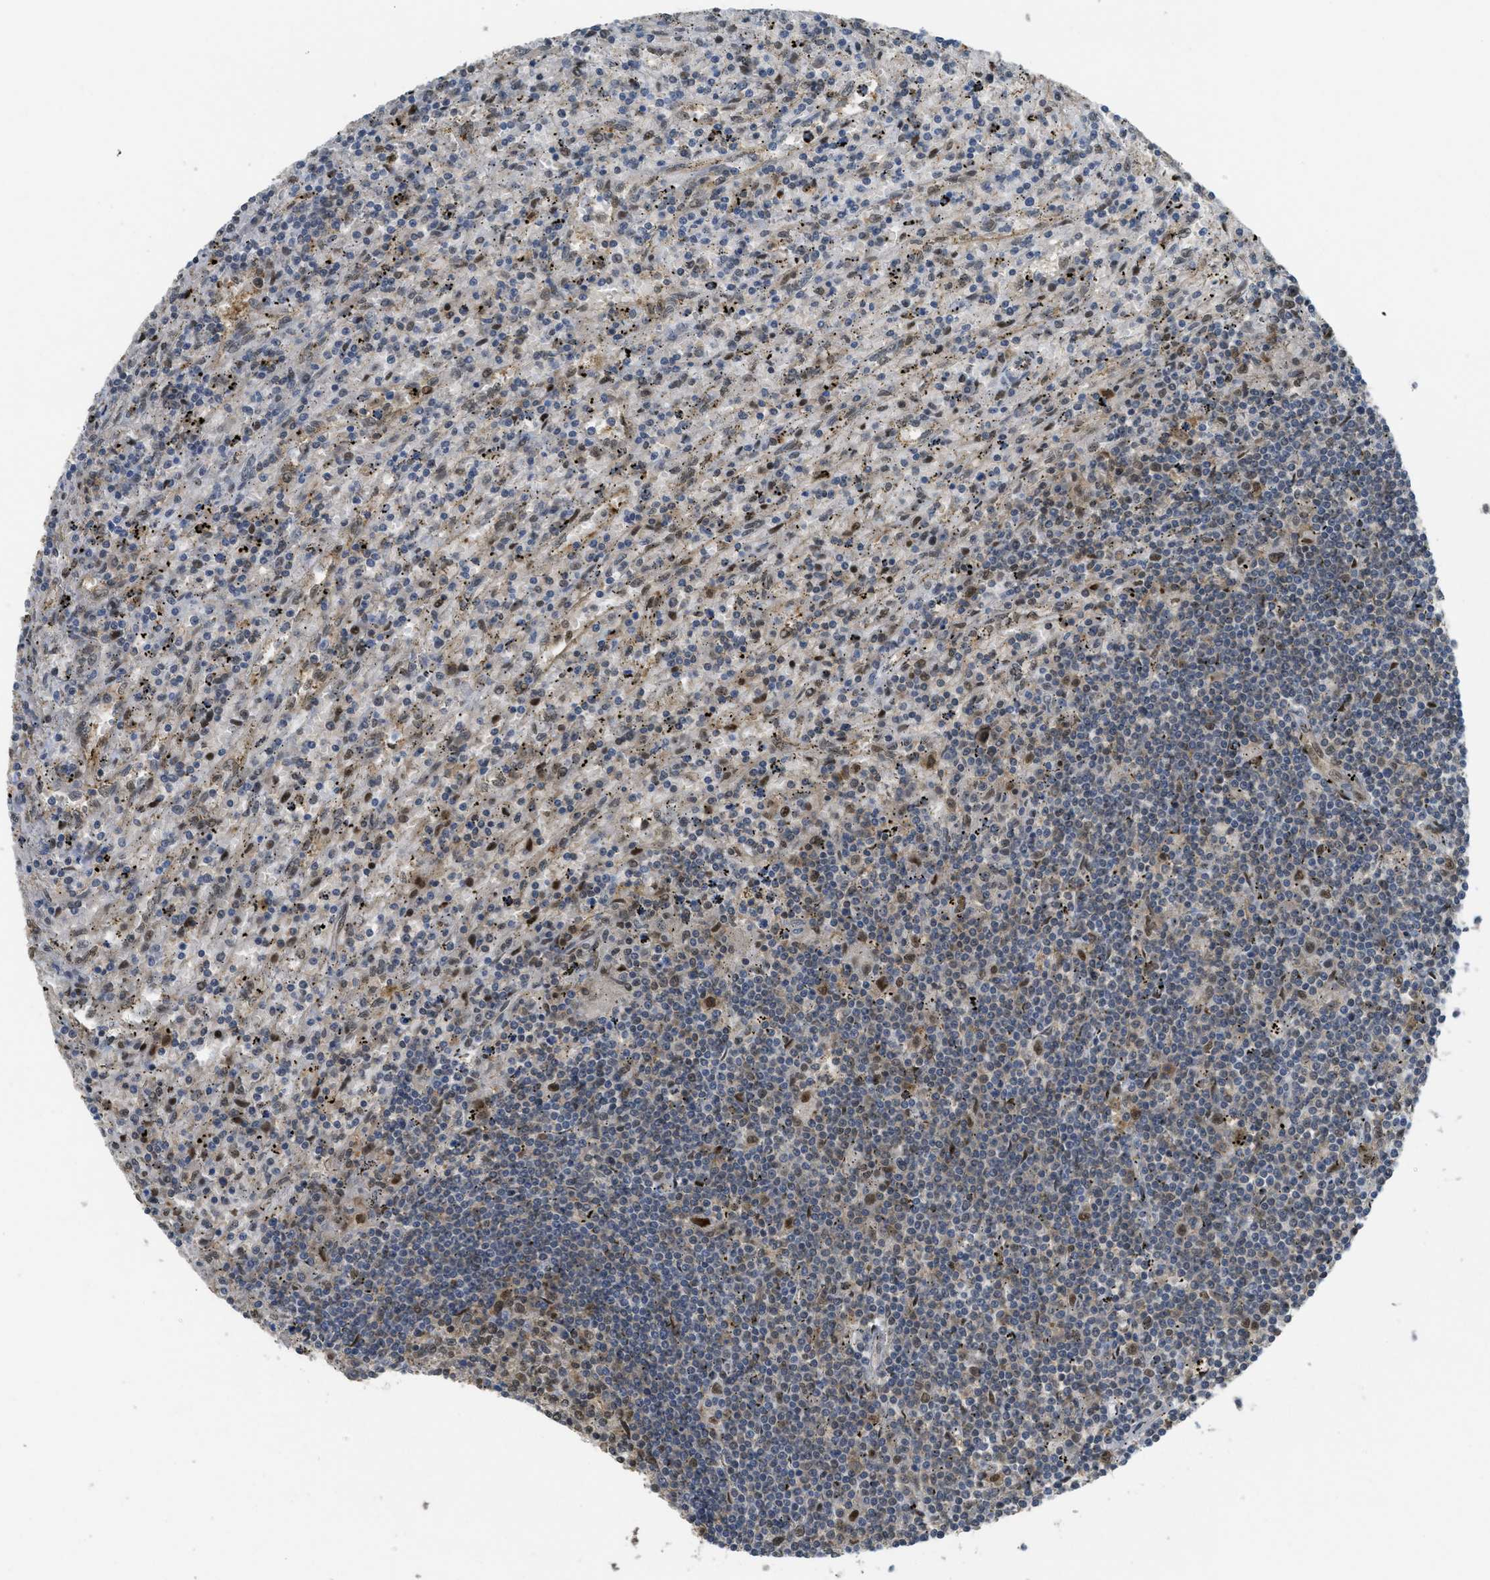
{"staining": {"intensity": "moderate", "quantity": "25%-75%", "location": "nuclear"}, "tissue": "lymphoma", "cell_type": "Tumor cells", "image_type": "cancer", "snomed": [{"axis": "morphology", "description": "Malignant lymphoma, non-Hodgkin's type, Low grade"}, {"axis": "topography", "description": "Spleen"}], "caption": "Tumor cells exhibit medium levels of moderate nuclear positivity in about 25%-75% of cells in low-grade malignant lymphoma, non-Hodgkin's type.", "gene": "PSMC5", "patient": {"sex": "male", "age": 76}}